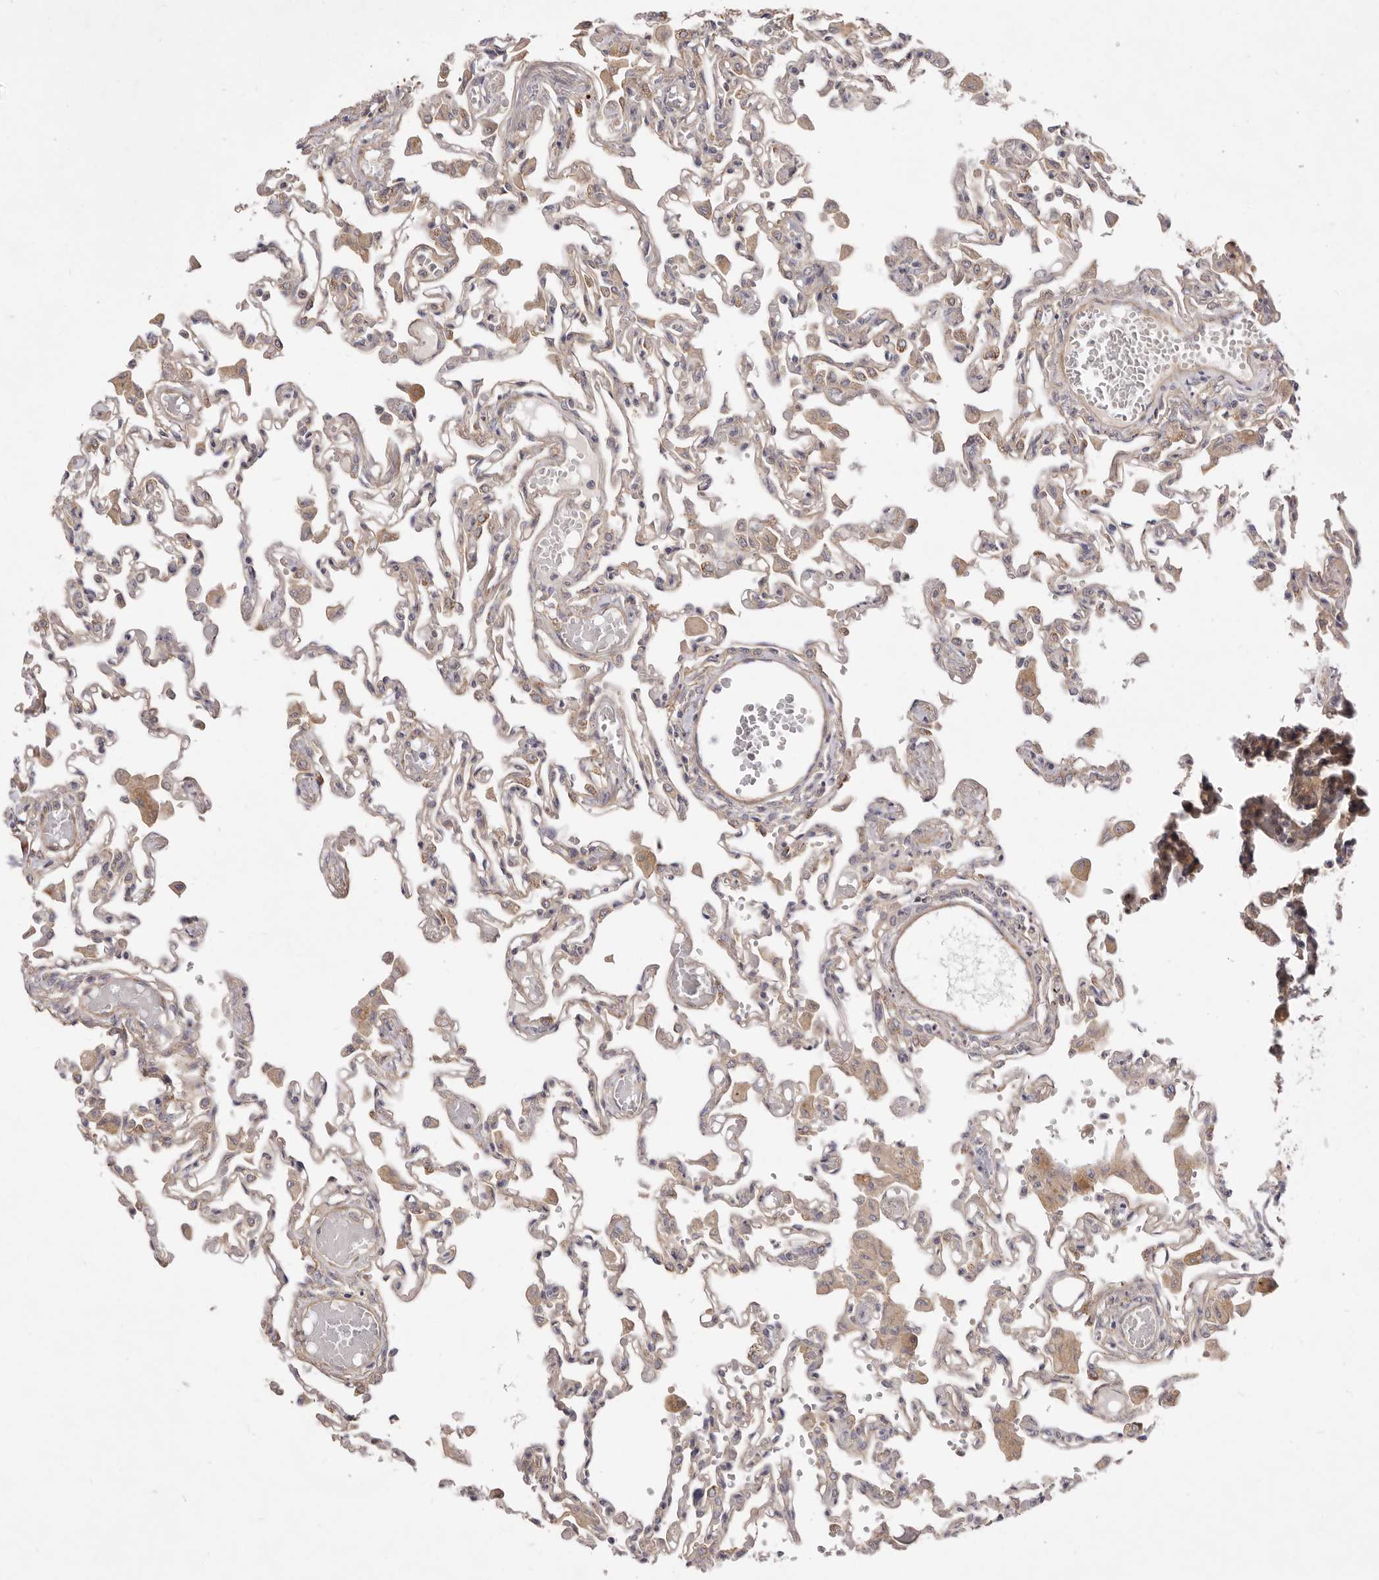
{"staining": {"intensity": "weak", "quantity": "25%-75%", "location": "cytoplasmic/membranous"}, "tissue": "lung", "cell_type": "Alveolar cells", "image_type": "normal", "snomed": [{"axis": "morphology", "description": "Normal tissue, NOS"}, {"axis": "topography", "description": "Bronchus"}, {"axis": "topography", "description": "Lung"}], "caption": "Alveolar cells show weak cytoplasmic/membranous expression in approximately 25%-75% of cells in unremarkable lung.", "gene": "ADAMTS9", "patient": {"sex": "female", "age": 49}}